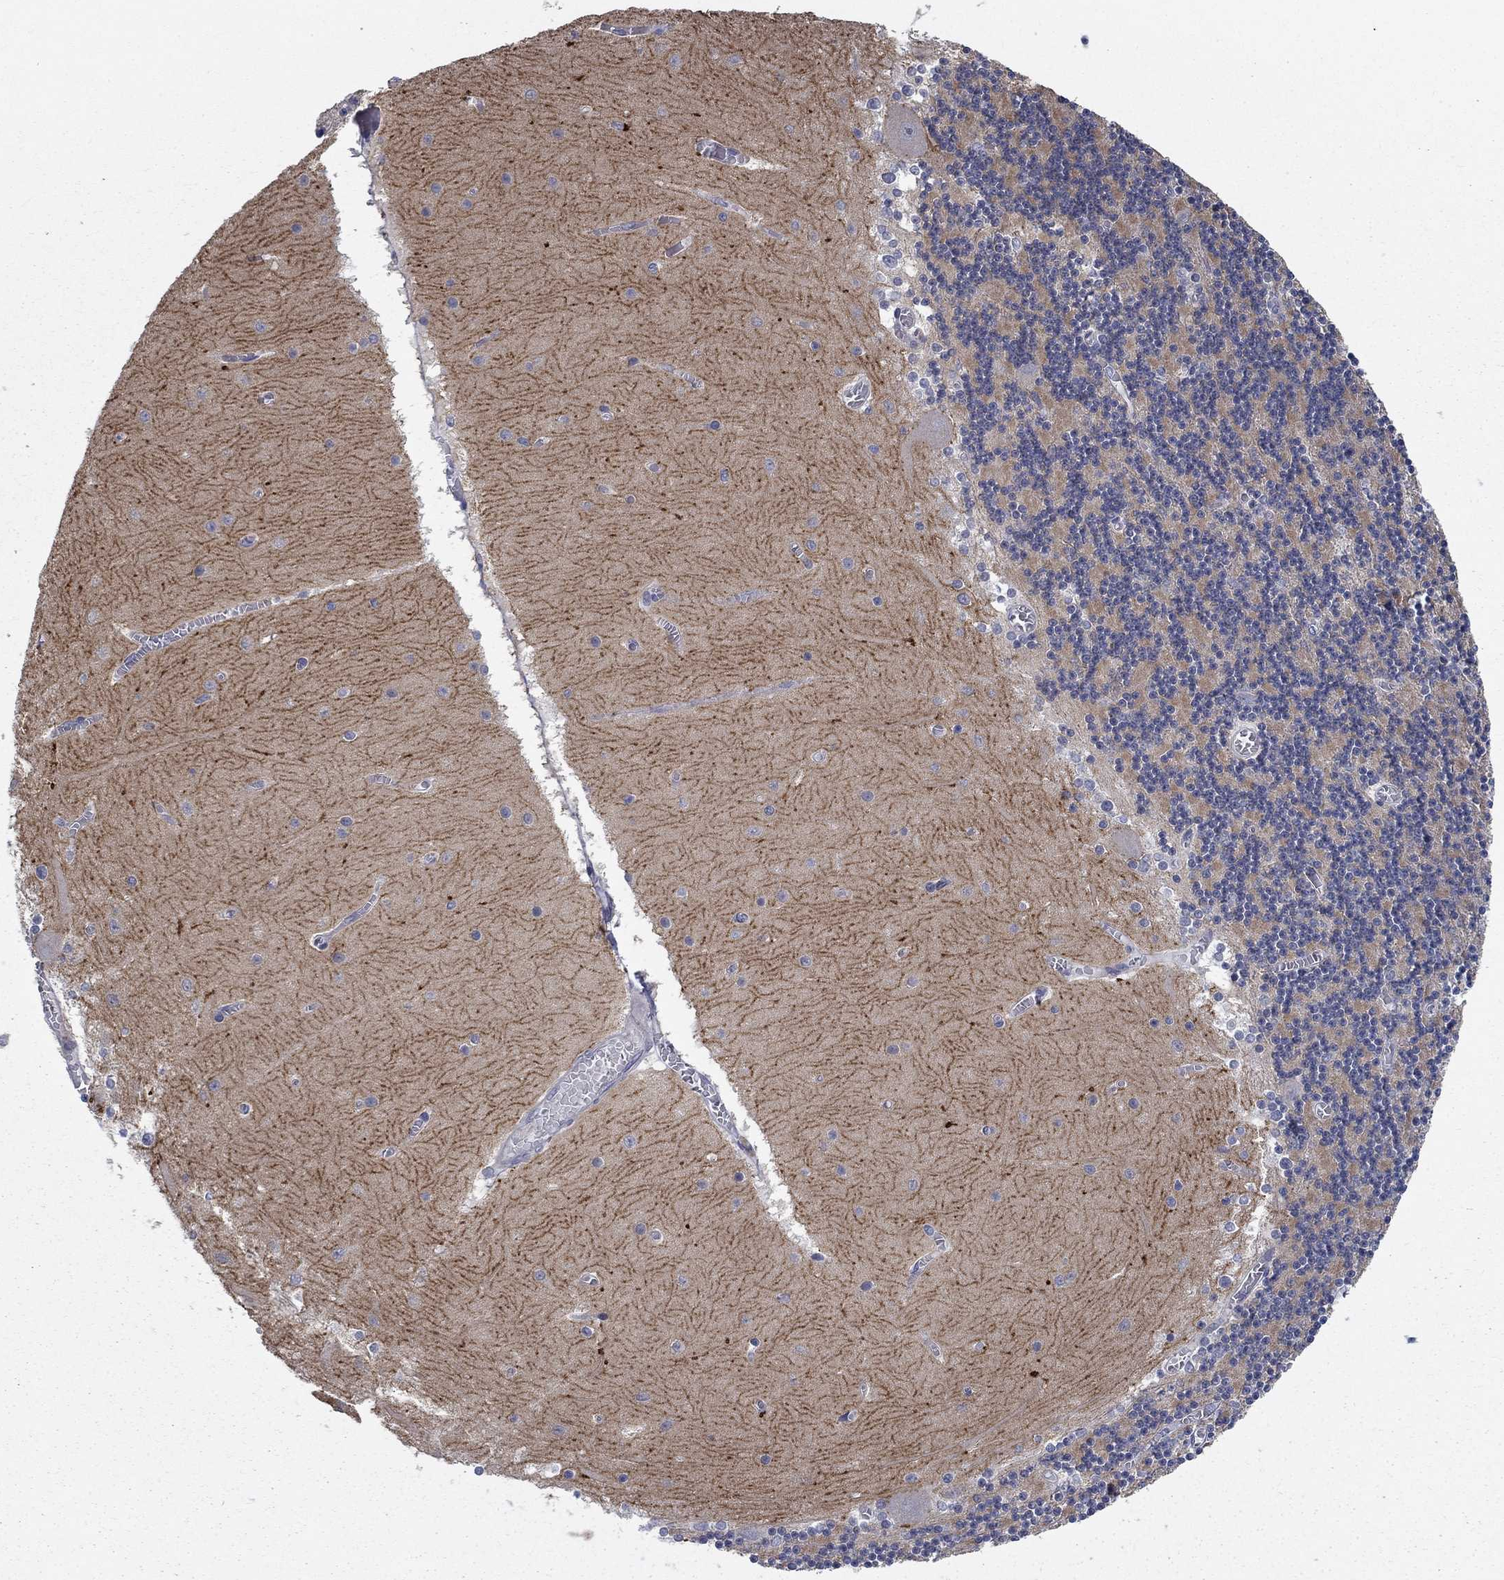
{"staining": {"intensity": "negative", "quantity": "none", "location": "none"}, "tissue": "cerebellum", "cell_type": "Cells in granular layer", "image_type": "normal", "snomed": [{"axis": "morphology", "description": "Normal tissue, NOS"}, {"axis": "topography", "description": "Cerebellum"}], "caption": "High power microscopy image of an immunohistochemistry photomicrograph of unremarkable cerebellum, revealing no significant expression in cells in granular layer. The staining was performed using DAB to visualize the protein expression in brown, while the nuclei were stained in blue with hematoxylin (Magnification: 20x).", "gene": "KIF15", "patient": {"sex": "female", "age": 28}}